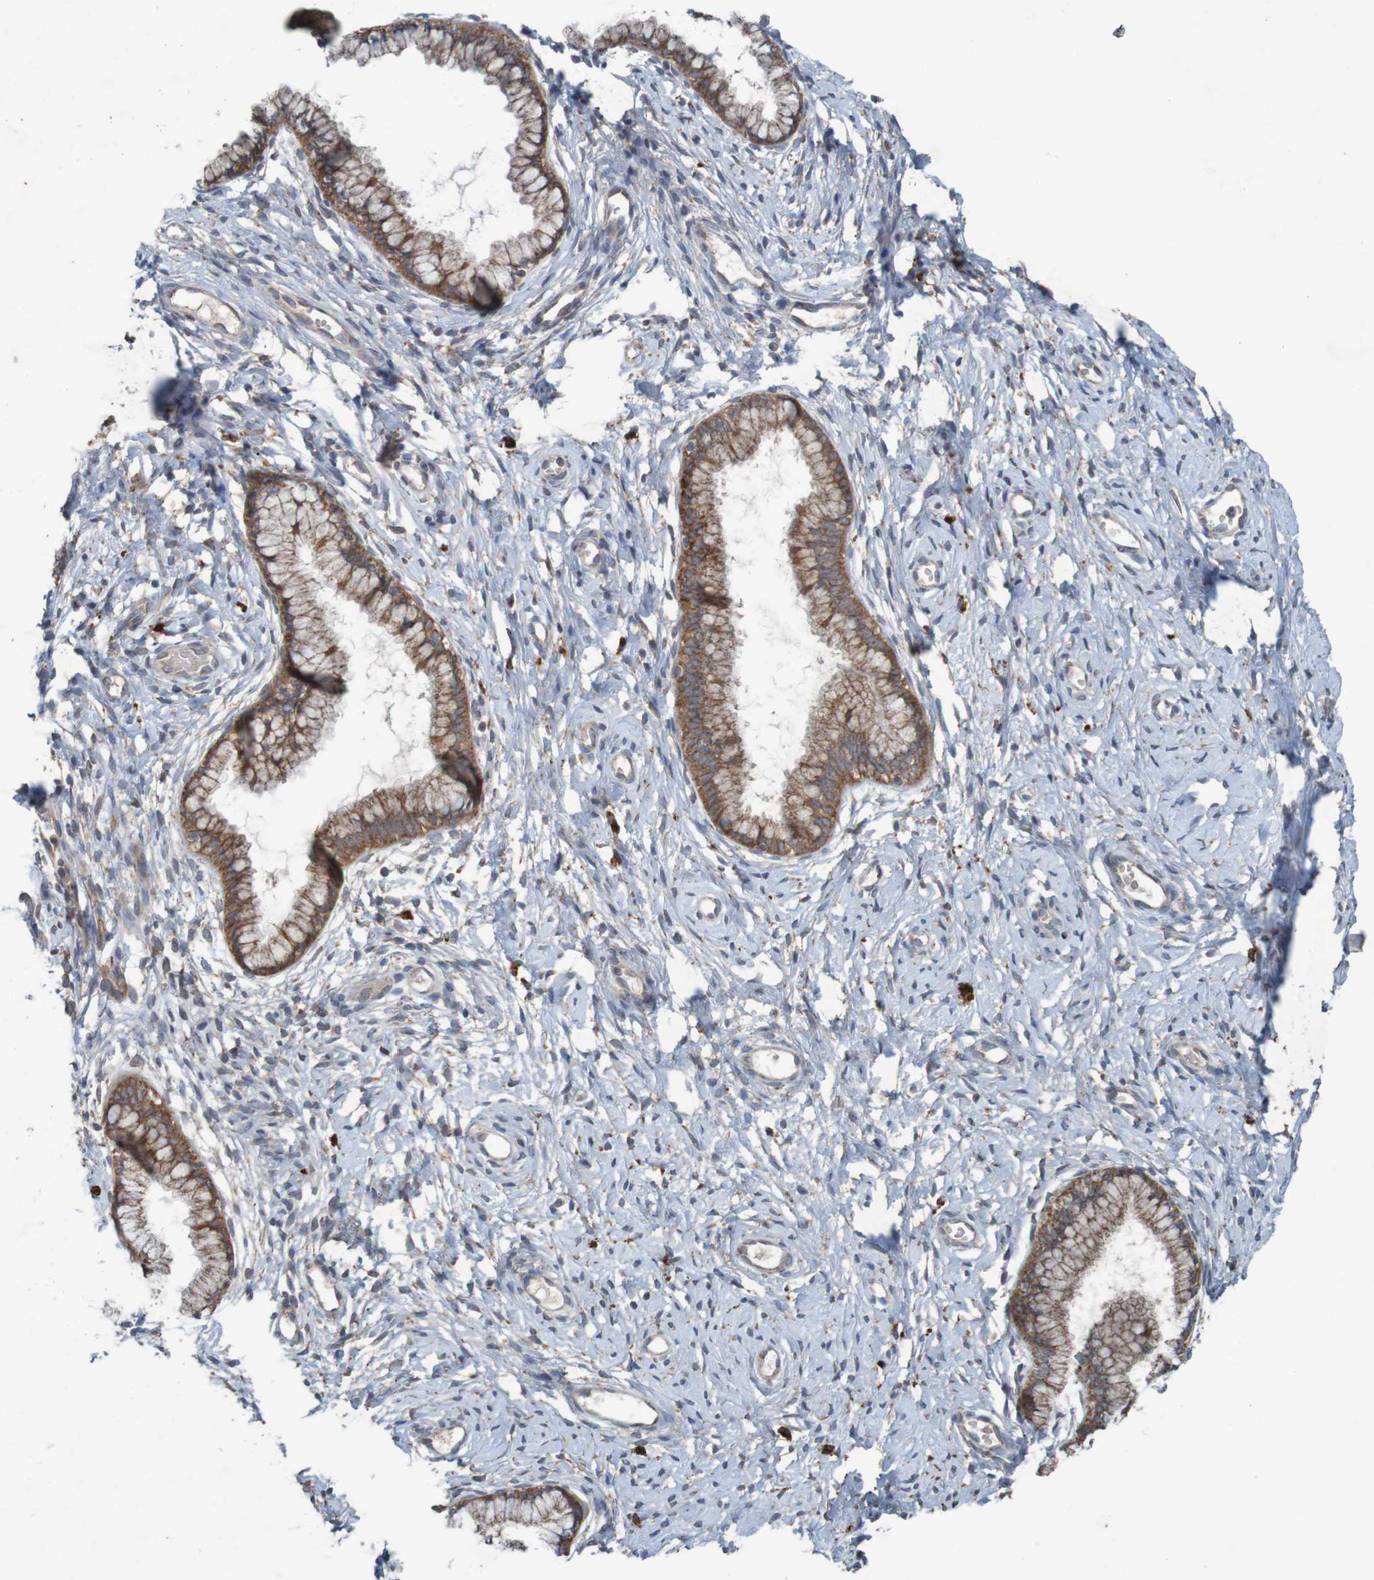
{"staining": {"intensity": "moderate", "quantity": ">75%", "location": "cytoplasmic/membranous"}, "tissue": "cervix", "cell_type": "Glandular cells", "image_type": "normal", "snomed": [{"axis": "morphology", "description": "Normal tissue, NOS"}, {"axis": "topography", "description": "Cervix"}], "caption": "Moderate cytoplasmic/membranous expression is appreciated in about >75% of glandular cells in benign cervix.", "gene": "B3GAT2", "patient": {"sex": "female", "age": 65}}